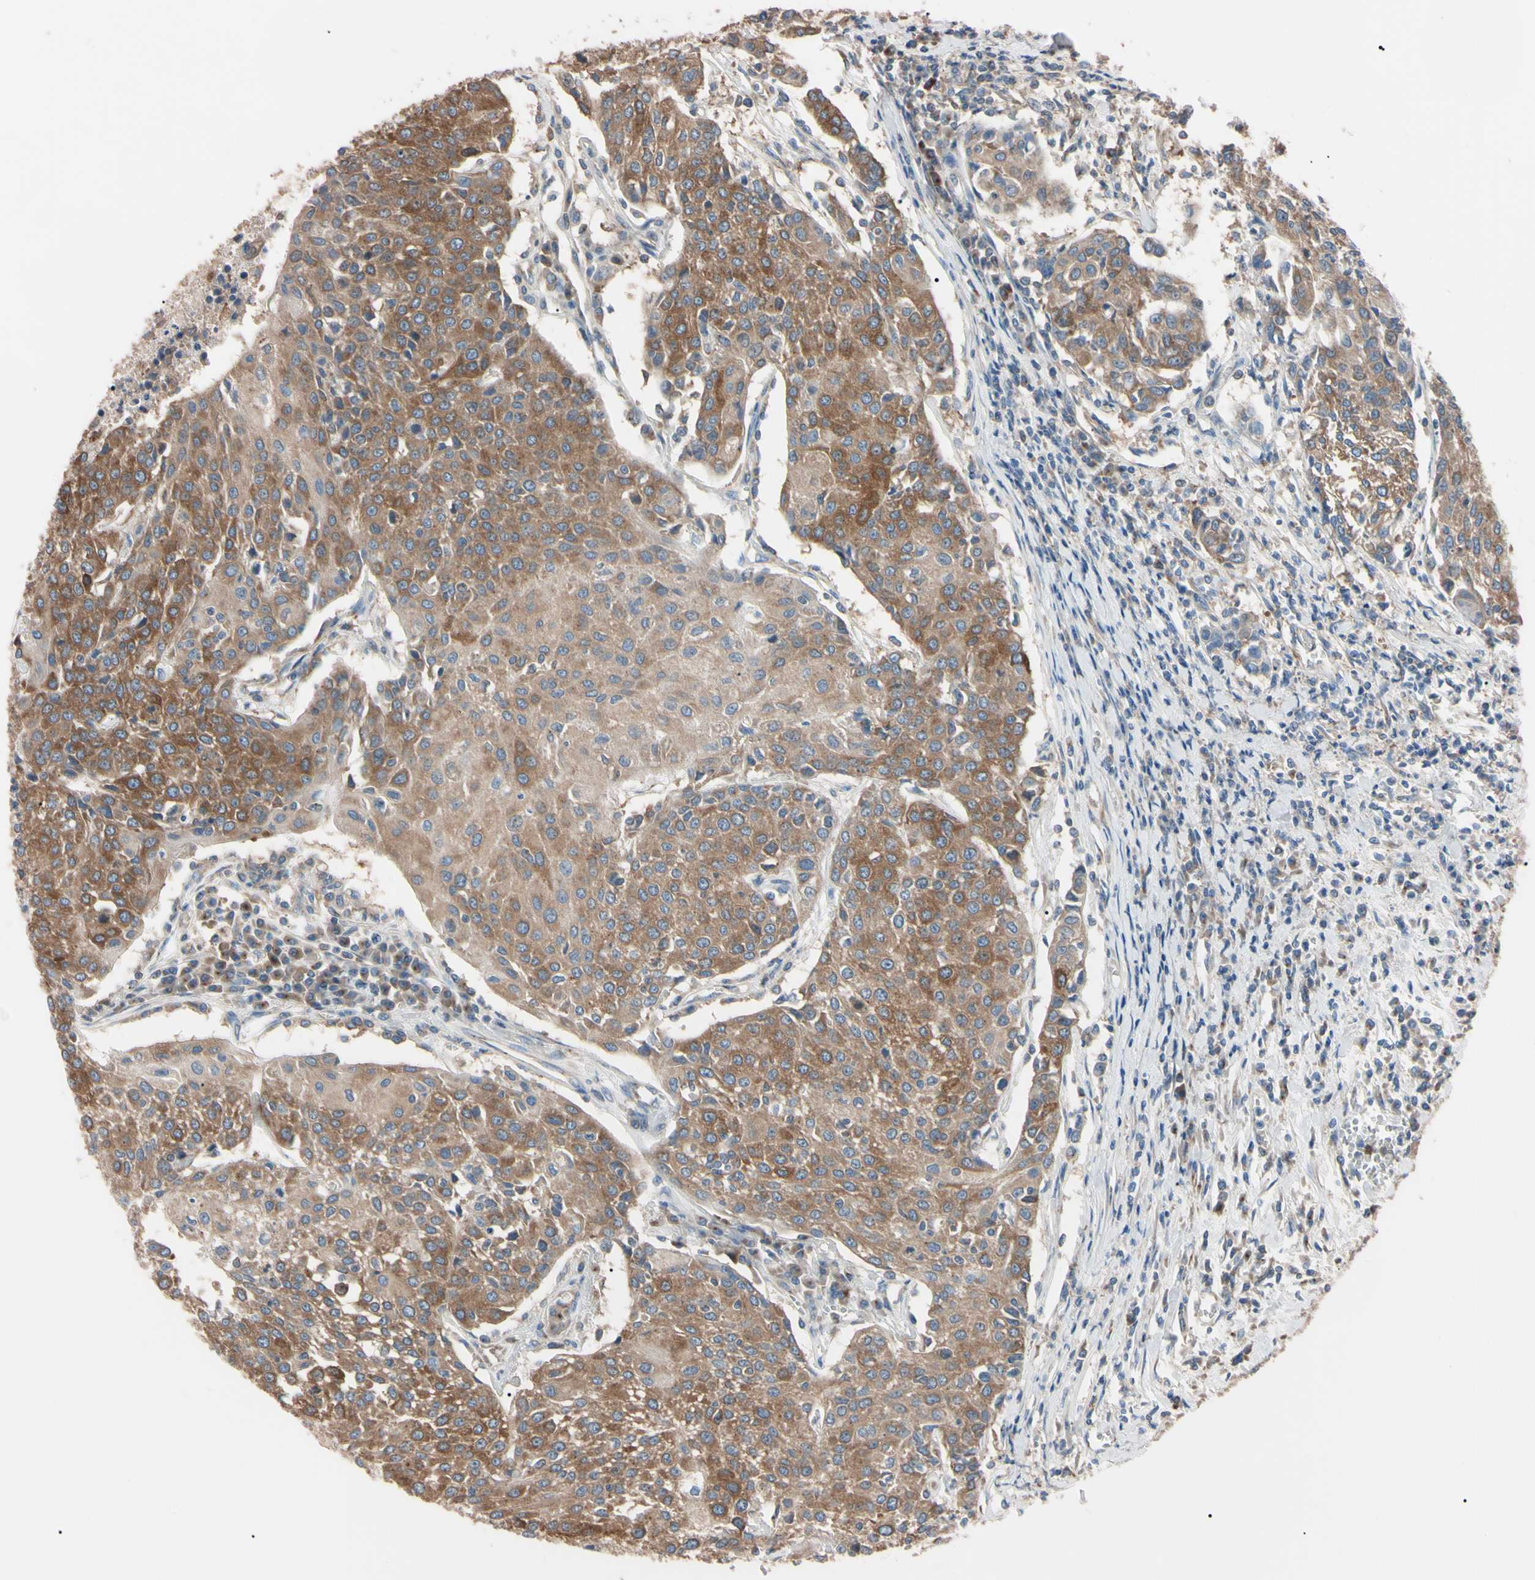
{"staining": {"intensity": "moderate", "quantity": ">75%", "location": "cytoplasmic/membranous"}, "tissue": "urothelial cancer", "cell_type": "Tumor cells", "image_type": "cancer", "snomed": [{"axis": "morphology", "description": "Urothelial carcinoma, High grade"}, {"axis": "topography", "description": "Urinary bladder"}], "caption": "Protein analysis of urothelial carcinoma (high-grade) tissue shows moderate cytoplasmic/membranous positivity in about >75% of tumor cells.", "gene": "PRKACA", "patient": {"sex": "female", "age": 85}}